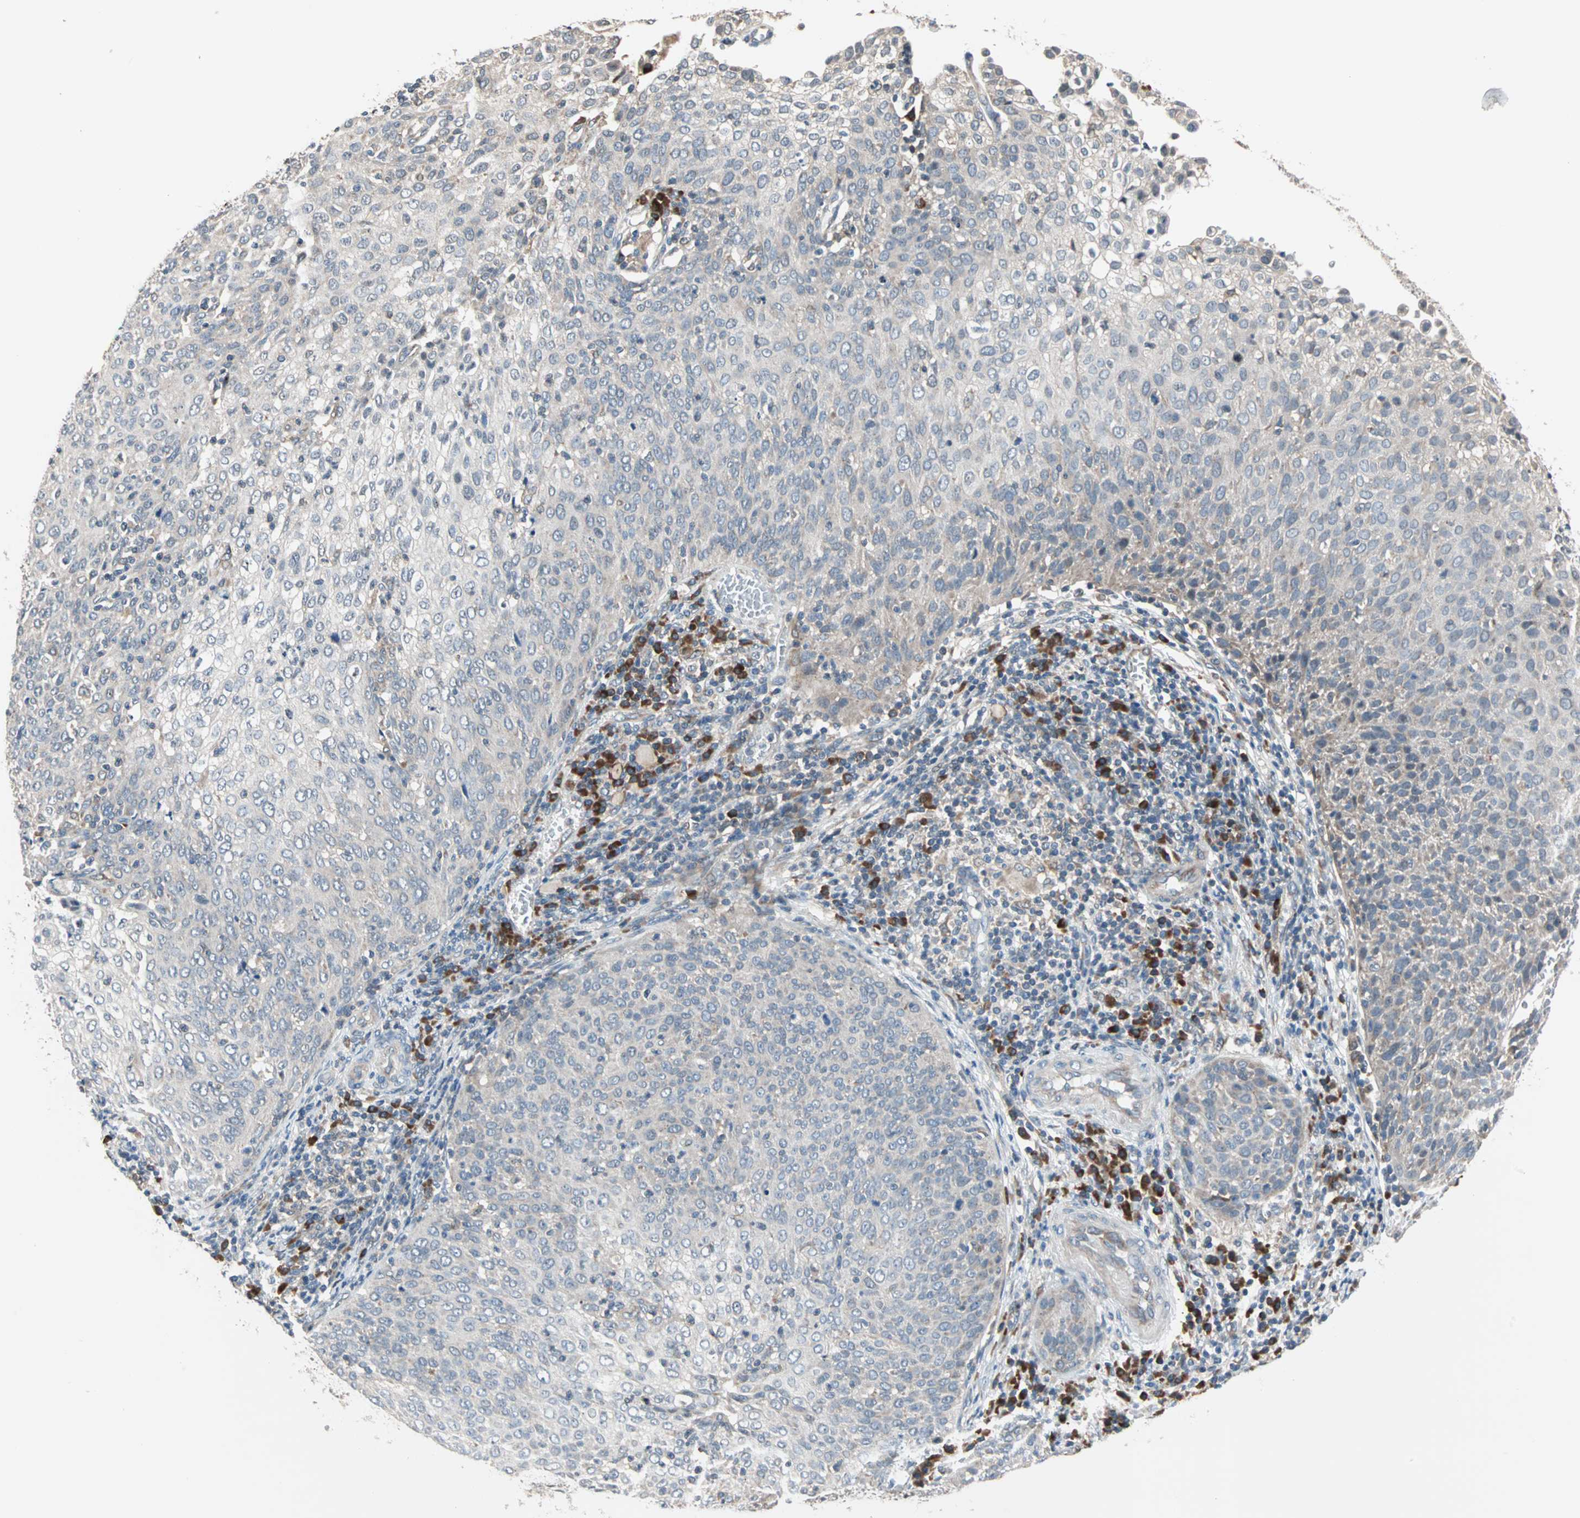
{"staining": {"intensity": "weak", "quantity": "25%-75%", "location": "cytoplasmic/membranous"}, "tissue": "cervical cancer", "cell_type": "Tumor cells", "image_type": "cancer", "snomed": [{"axis": "morphology", "description": "Squamous cell carcinoma, NOS"}, {"axis": "topography", "description": "Cervix"}], "caption": "Immunohistochemistry (DAB (3,3'-diaminobenzidine)) staining of human squamous cell carcinoma (cervical) displays weak cytoplasmic/membranous protein positivity in about 25%-75% of tumor cells.", "gene": "SAR1A", "patient": {"sex": "female", "age": 38}}